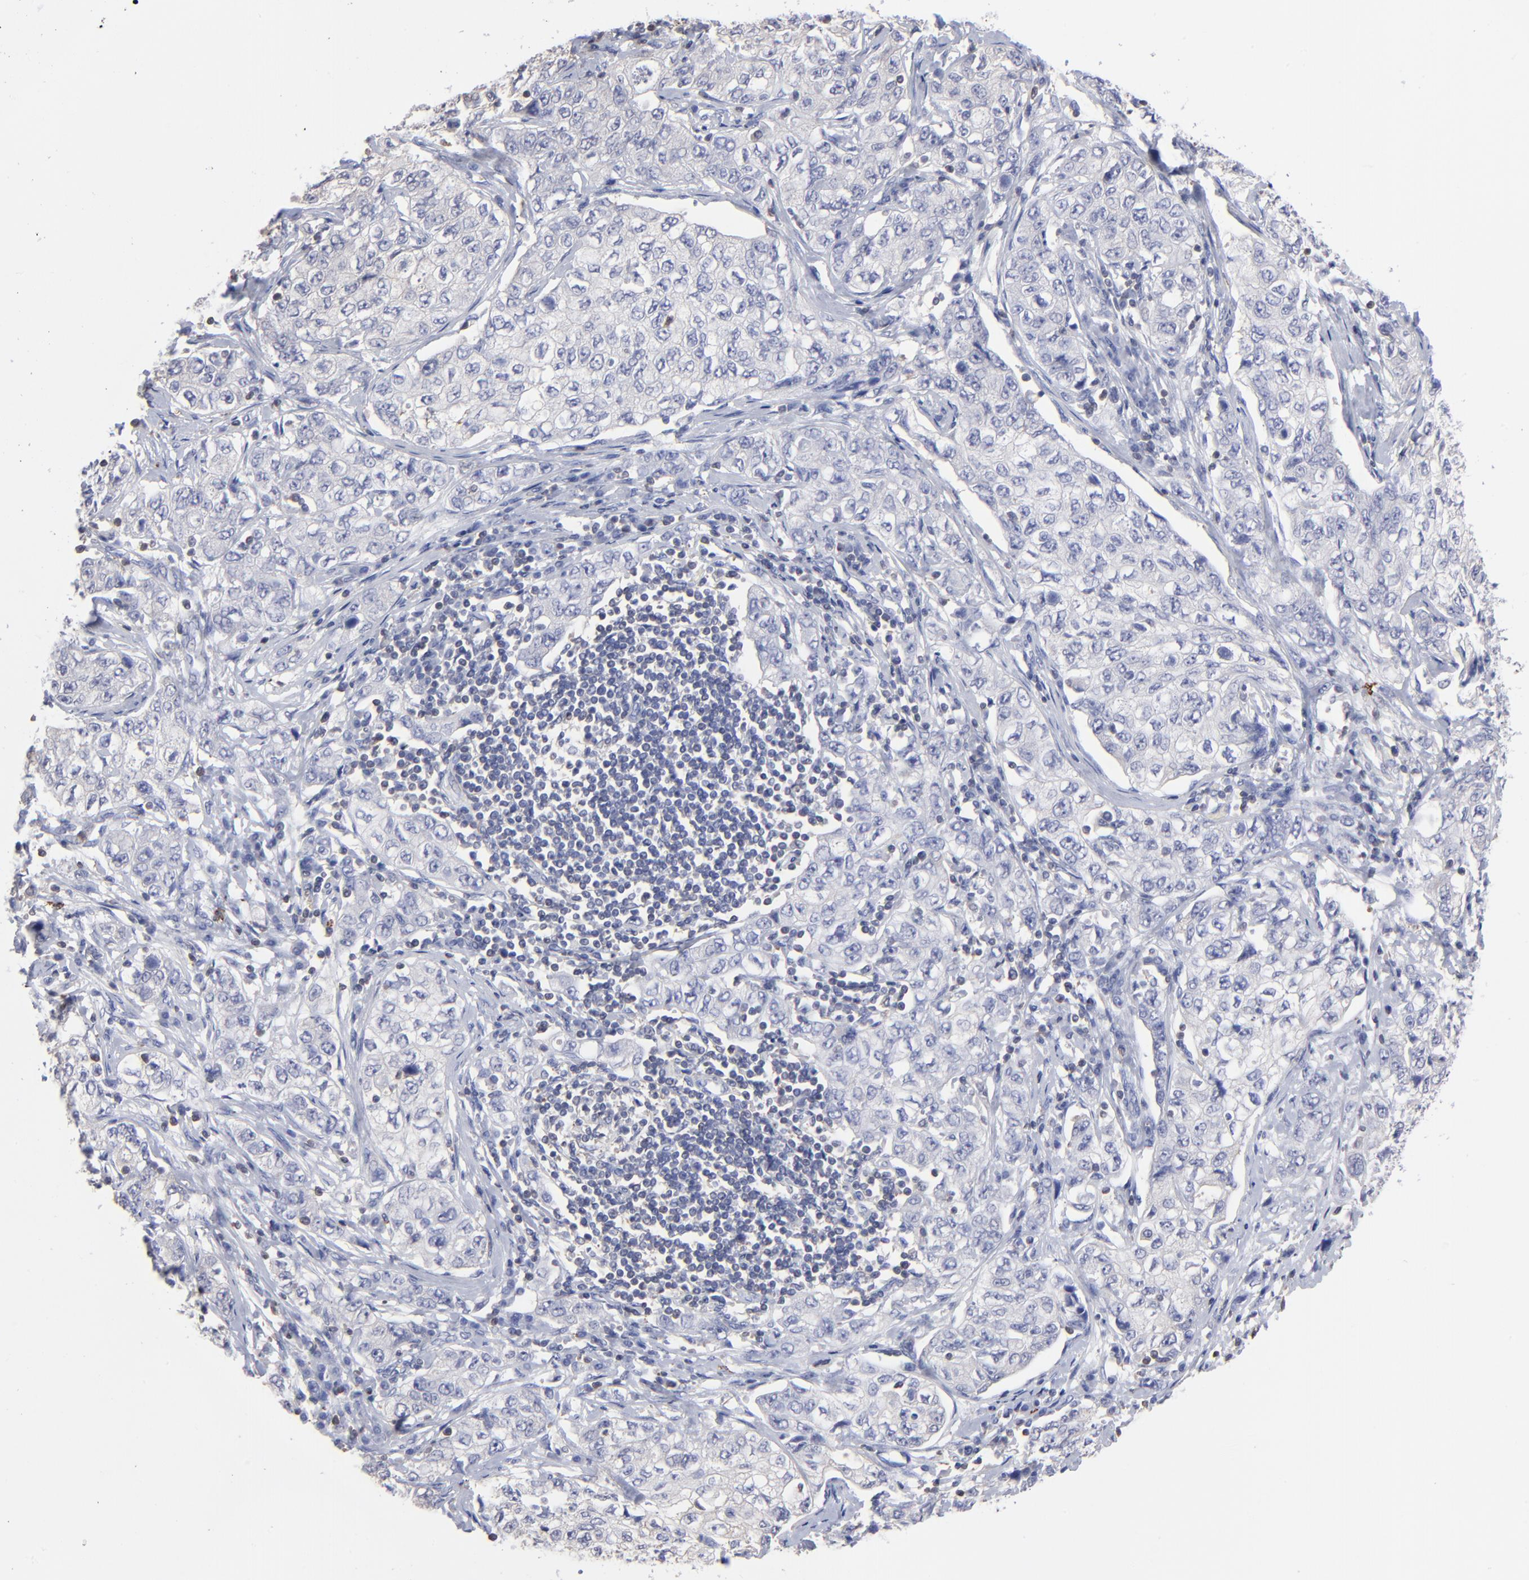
{"staining": {"intensity": "negative", "quantity": "none", "location": "none"}, "tissue": "stomach cancer", "cell_type": "Tumor cells", "image_type": "cancer", "snomed": [{"axis": "morphology", "description": "Adenocarcinoma, NOS"}, {"axis": "topography", "description": "Stomach"}], "caption": "Immunohistochemical staining of stomach cancer (adenocarcinoma) displays no significant expression in tumor cells. (DAB (3,3'-diaminobenzidine) immunohistochemistry with hematoxylin counter stain).", "gene": "TBXT", "patient": {"sex": "male", "age": 48}}